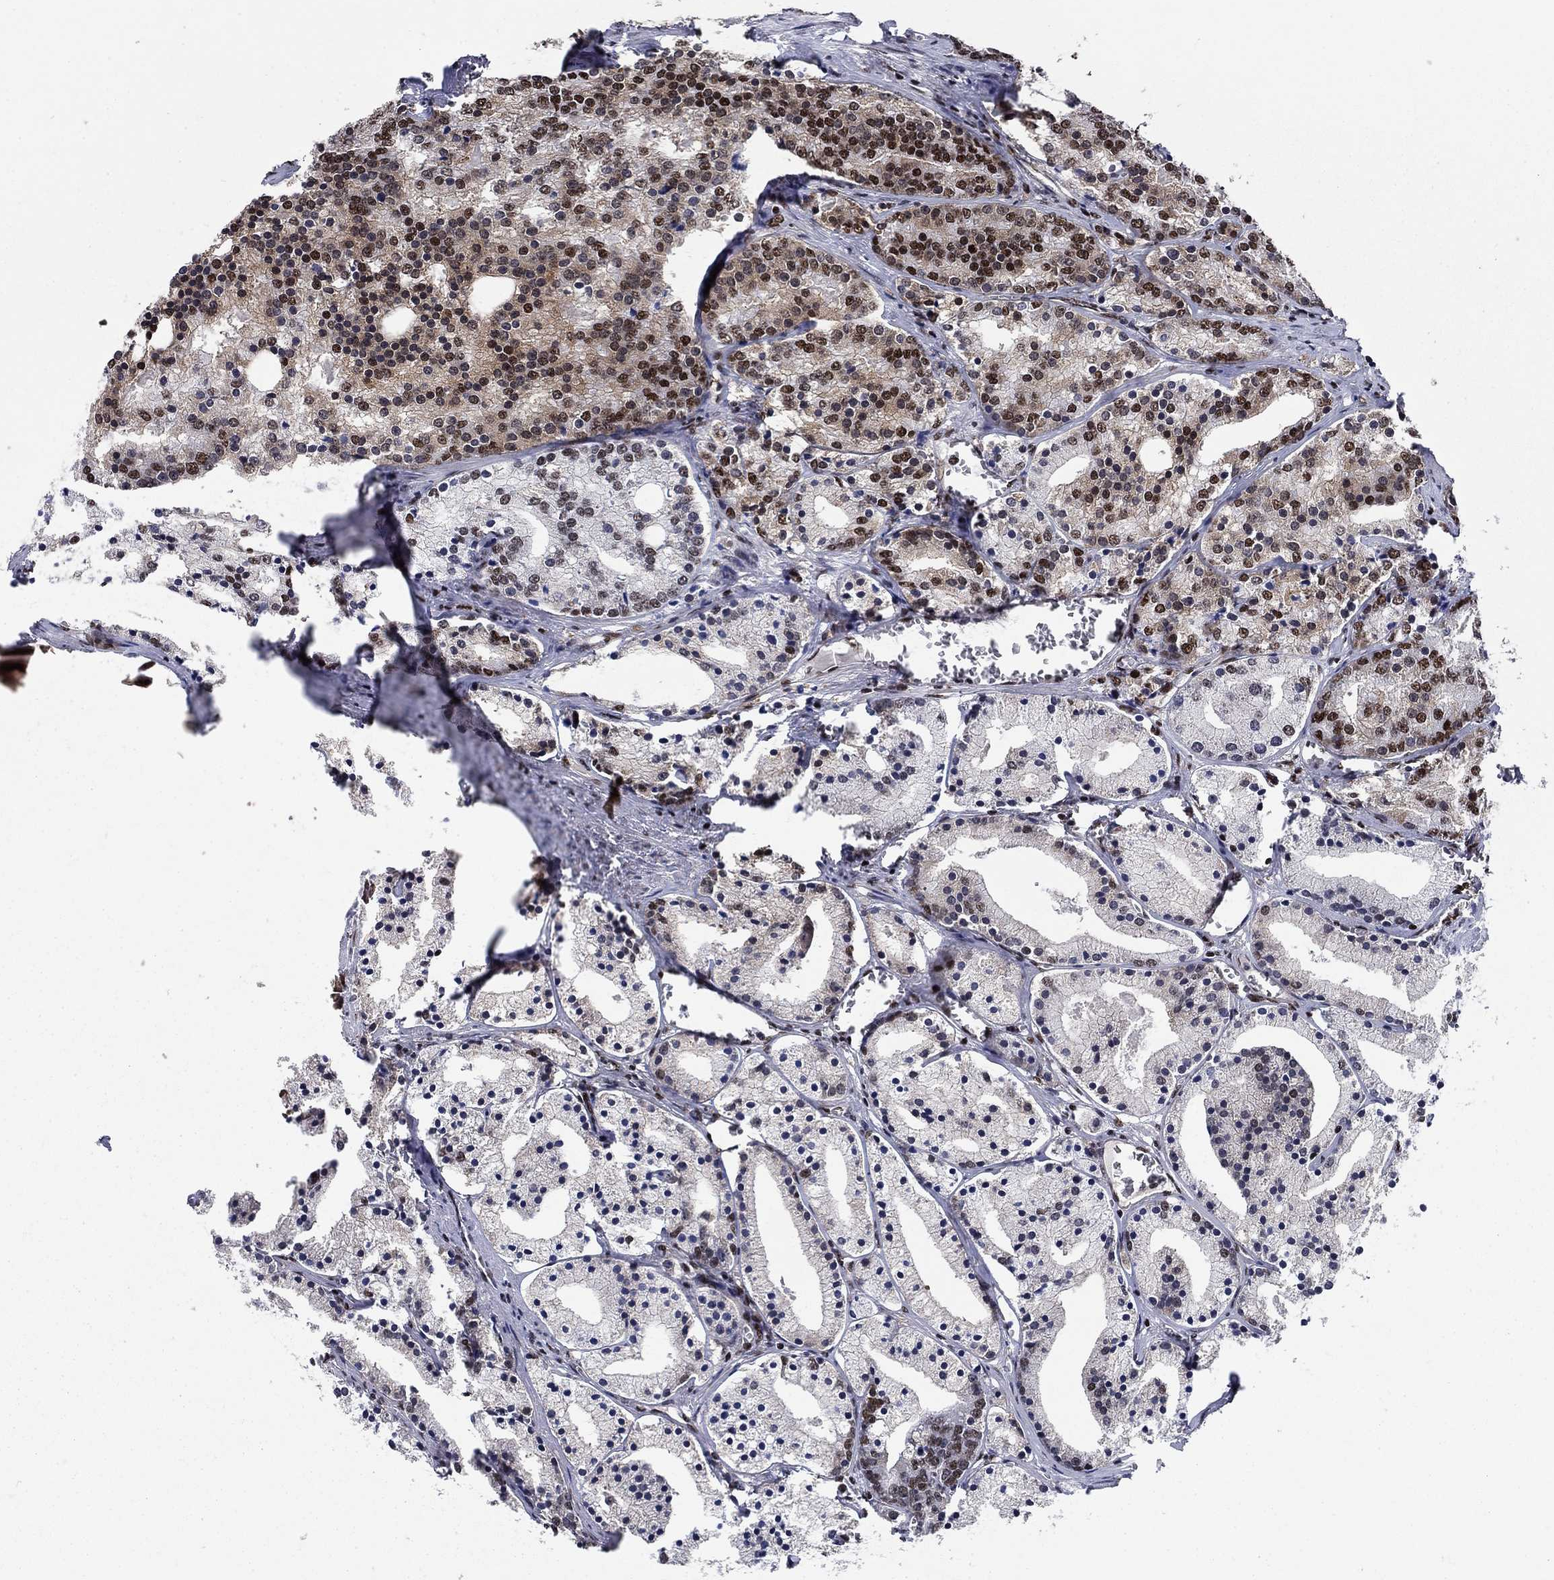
{"staining": {"intensity": "strong", "quantity": "<25%", "location": "nuclear"}, "tissue": "prostate cancer", "cell_type": "Tumor cells", "image_type": "cancer", "snomed": [{"axis": "morphology", "description": "Adenocarcinoma, NOS"}, {"axis": "topography", "description": "Prostate"}], "caption": "Immunohistochemistry (IHC) micrograph of neoplastic tissue: prostate cancer stained using immunohistochemistry (IHC) shows medium levels of strong protein expression localized specifically in the nuclear of tumor cells, appearing as a nuclear brown color.", "gene": "RPRD1B", "patient": {"sex": "male", "age": 69}}